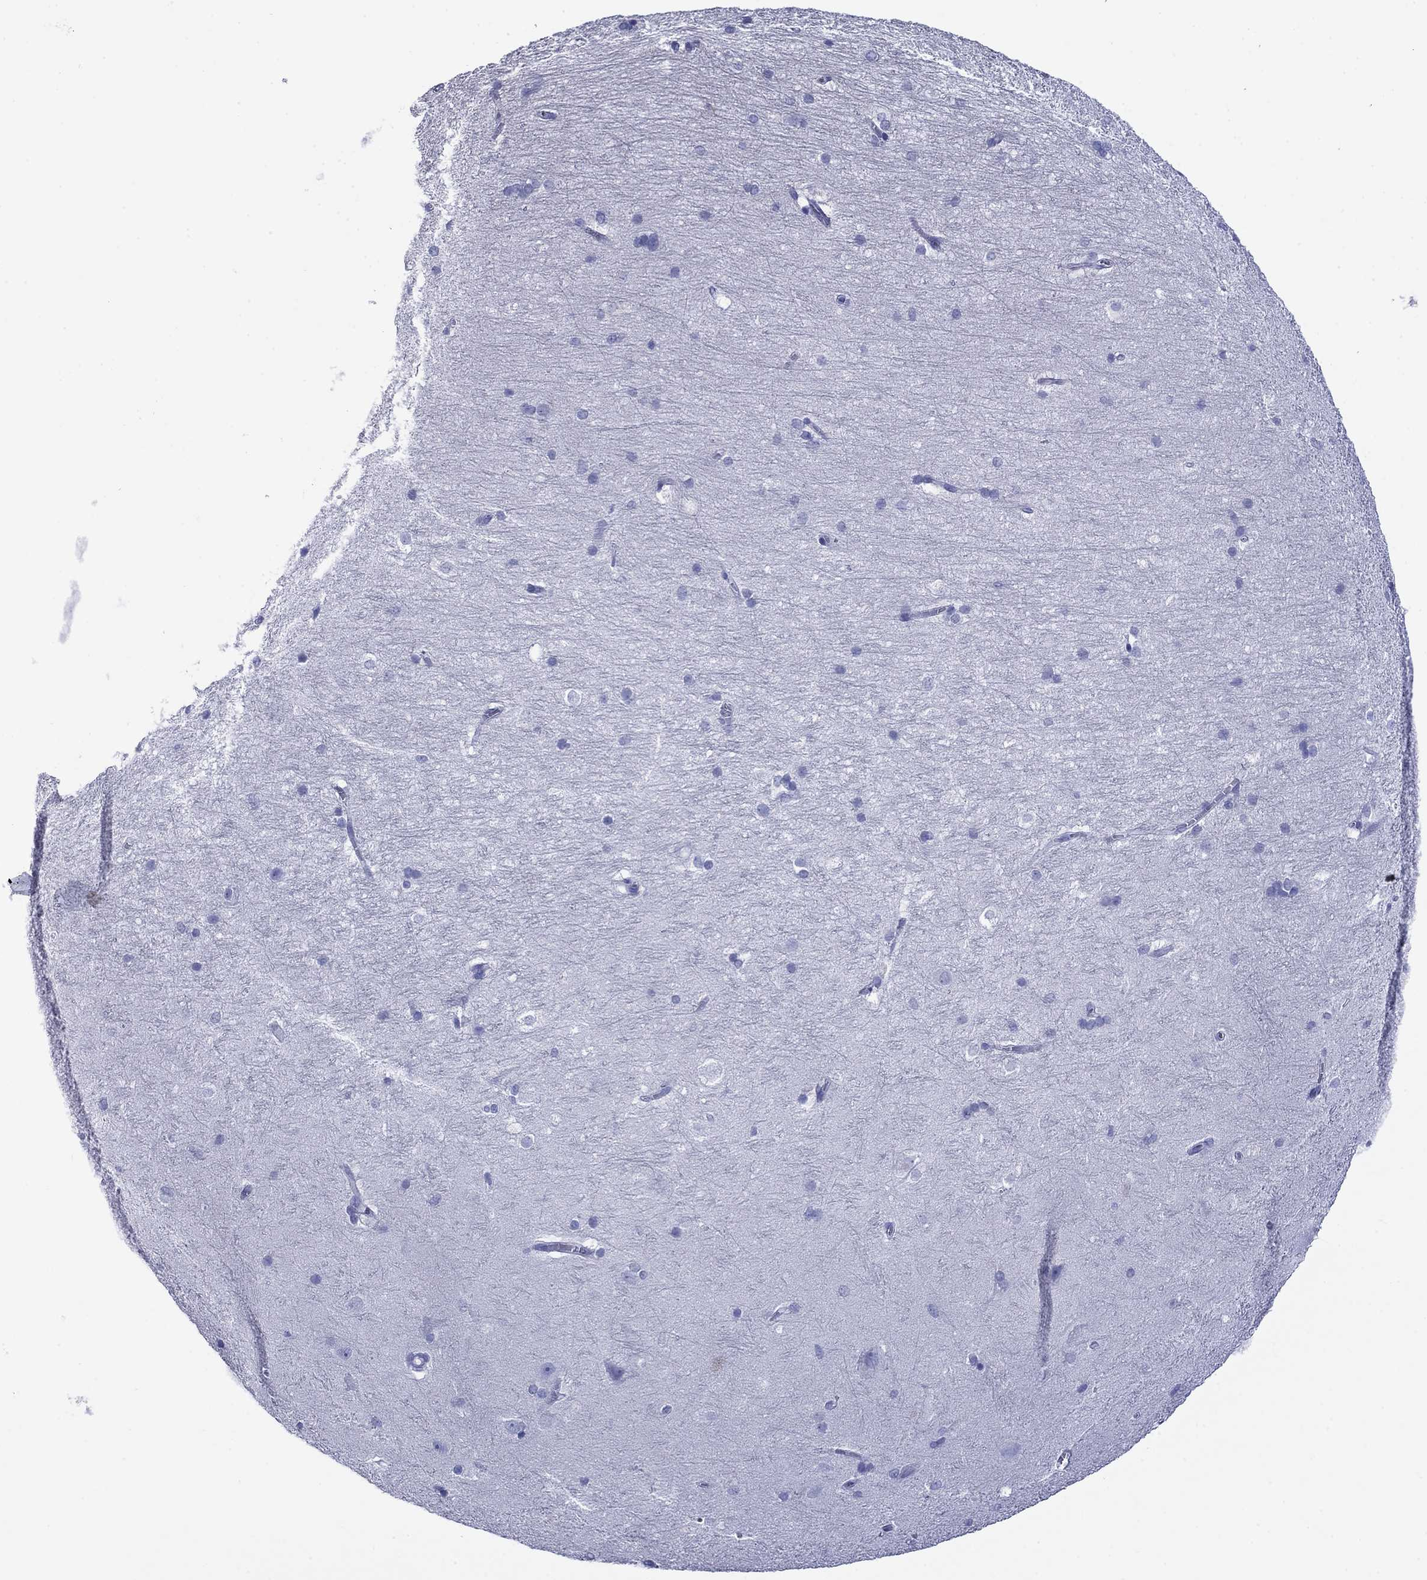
{"staining": {"intensity": "negative", "quantity": "none", "location": "none"}, "tissue": "hippocampus", "cell_type": "Glial cells", "image_type": "normal", "snomed": [{"axis": "morphology", "description": "Normal tissue, NOS"}, {"axis": "topography", "description": "Cerebral cortex"}, {"axis": "topography", "description": "Hippocampus"}], "caption": "IHC micrograph of benign hippocampus stained for a protein (brown), which exhibits no expression in glial cells.", "gene": "GIP", "patient": {"sex": "female", "age": 19}}